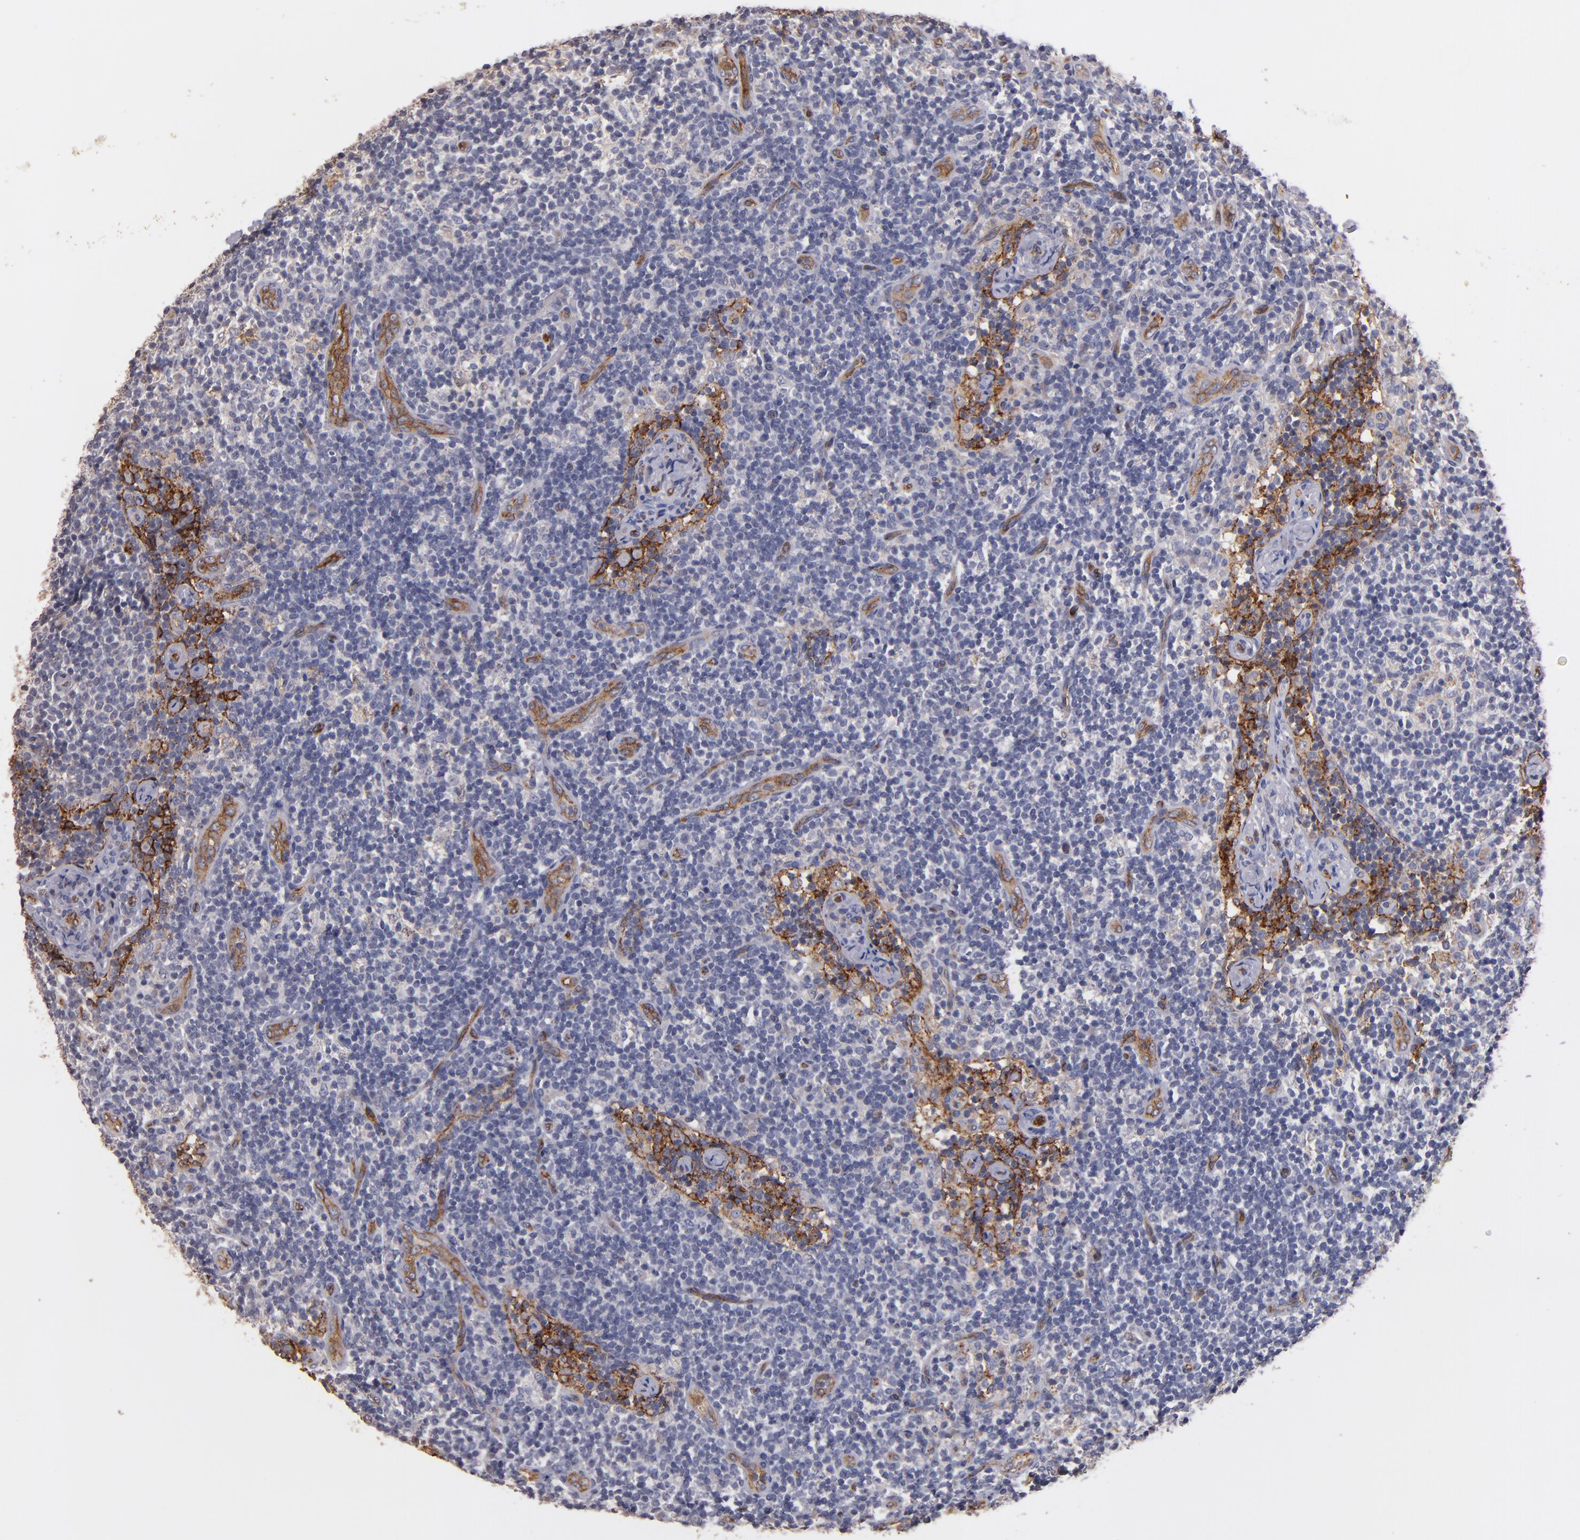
{"staining": {"intensity": "negative", "quantity": "none", "location": "none"}, "tissue": "lymph node", "cell_type": "Non-germinal center cells", "image_type": "normal", "snomed": [{"axis": "morphology", "description": "Normal tissue, NOS"}, {"axis": "morphology", "description": "Inflammation, NOS"}, {"axis": "topography", "description": "Lymph node"}], "caption": "High magnification brightfield microscopy of normal lymph node stained with DAB (brown) and counterstained with hematoxylin (blue): non-germinal center cells show no significant positivity.", "gene": "CLDN5", "patient": {"sex": "male", "age": 46}}